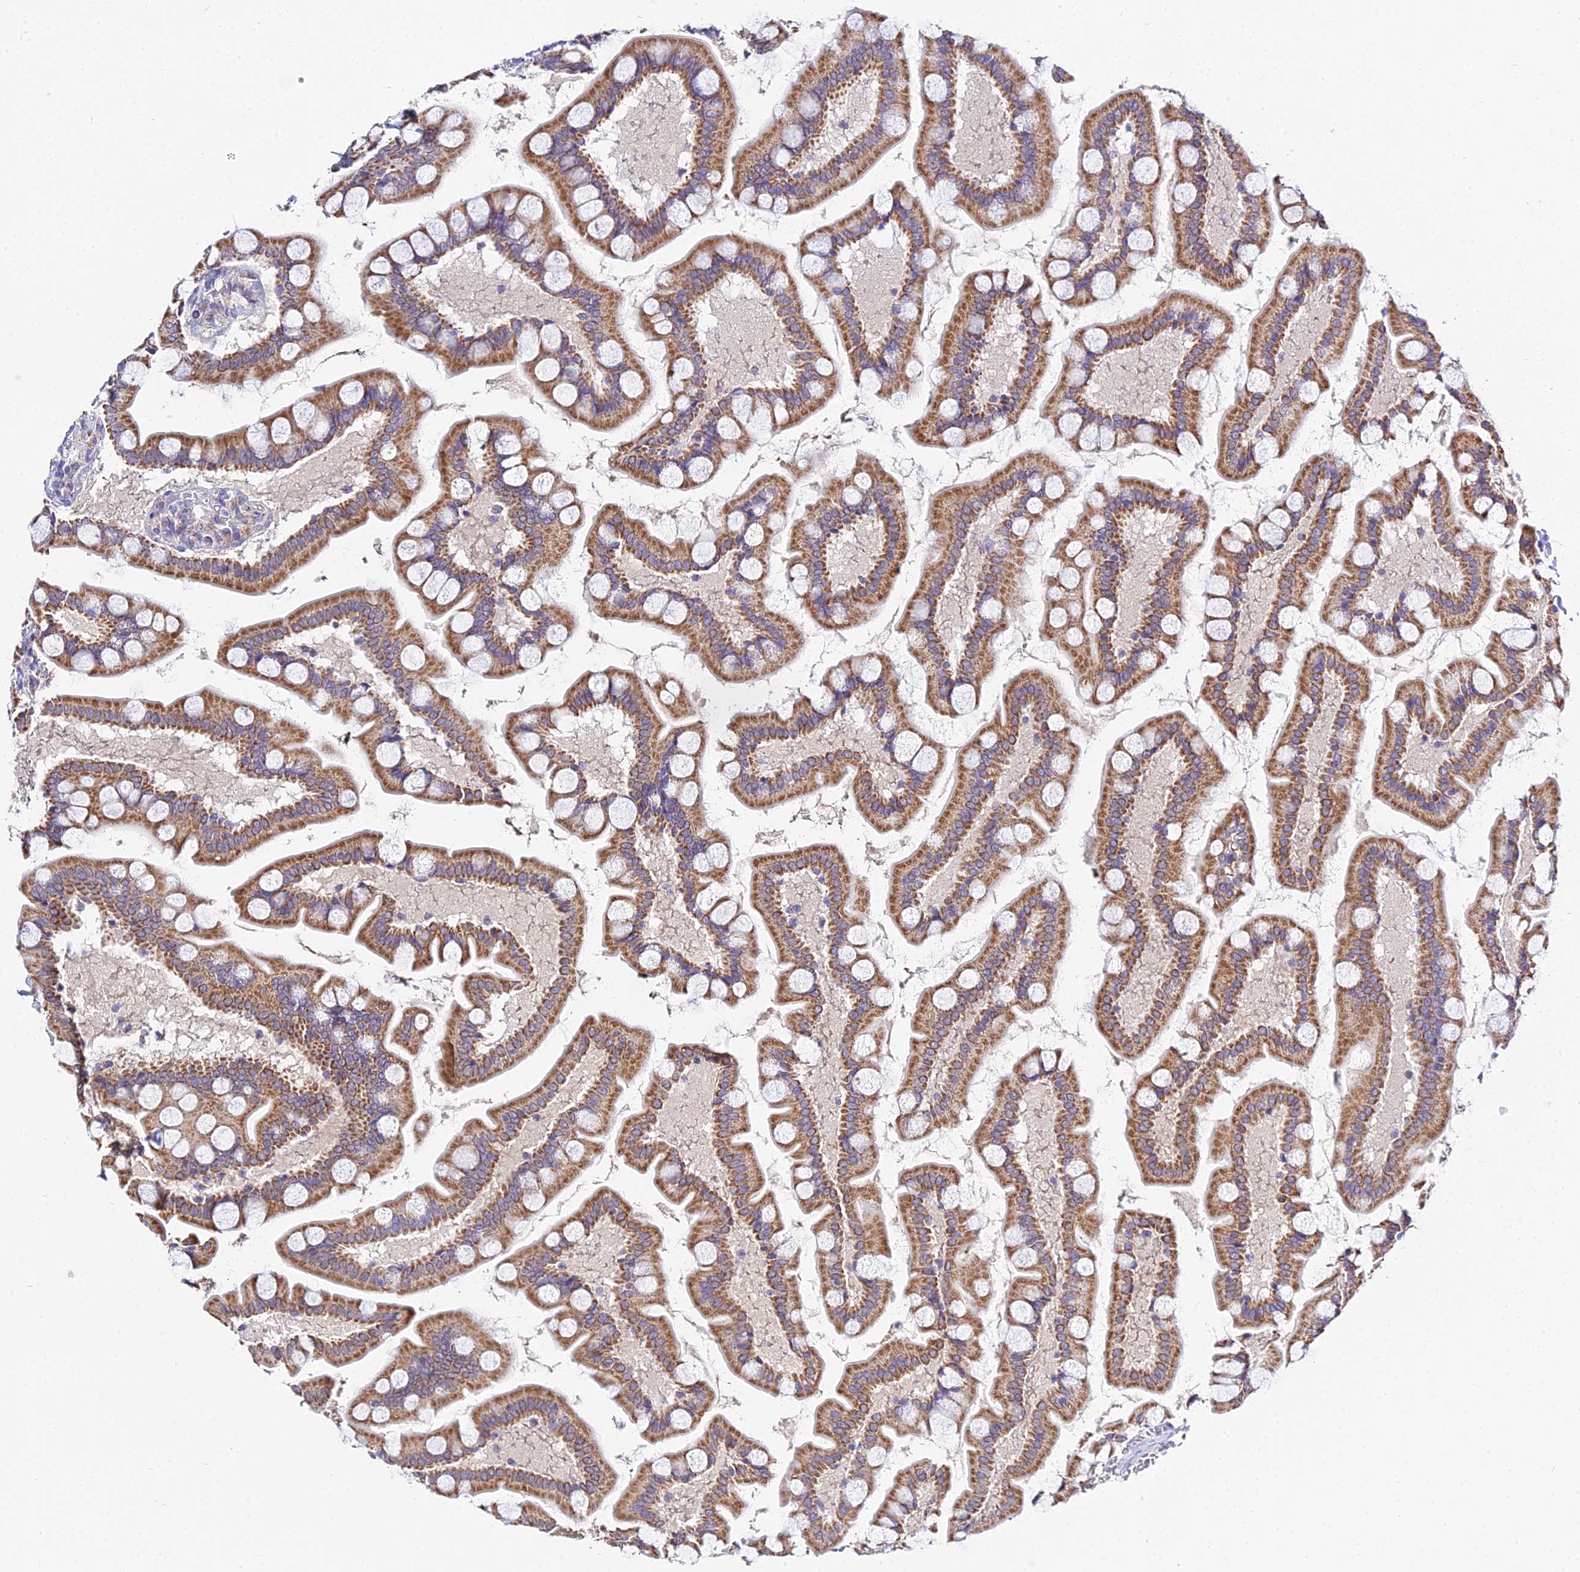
{"staining": {"intensity": "moderate", "quantity": ">75%", "location": "cytoplasmic/membranous"}, "tissue": "small intestine", "cell_type": "Glandular cells", "image_type": "normal", "snomed": [{"axis": "morphology", "description": "Normal tissue, NOS"}, {"axis": "topography", "description": "Small intestine"}], "caption": "Protein staining of benign small intestine reveals moderate cytoplasmic/membranous staining in approximately >75% of glandular cells. Ihc stains the protein in brown and the nuclei are stained blue.", "gene": "TYW5", "patient": {"sex": "male", "age": 41}}